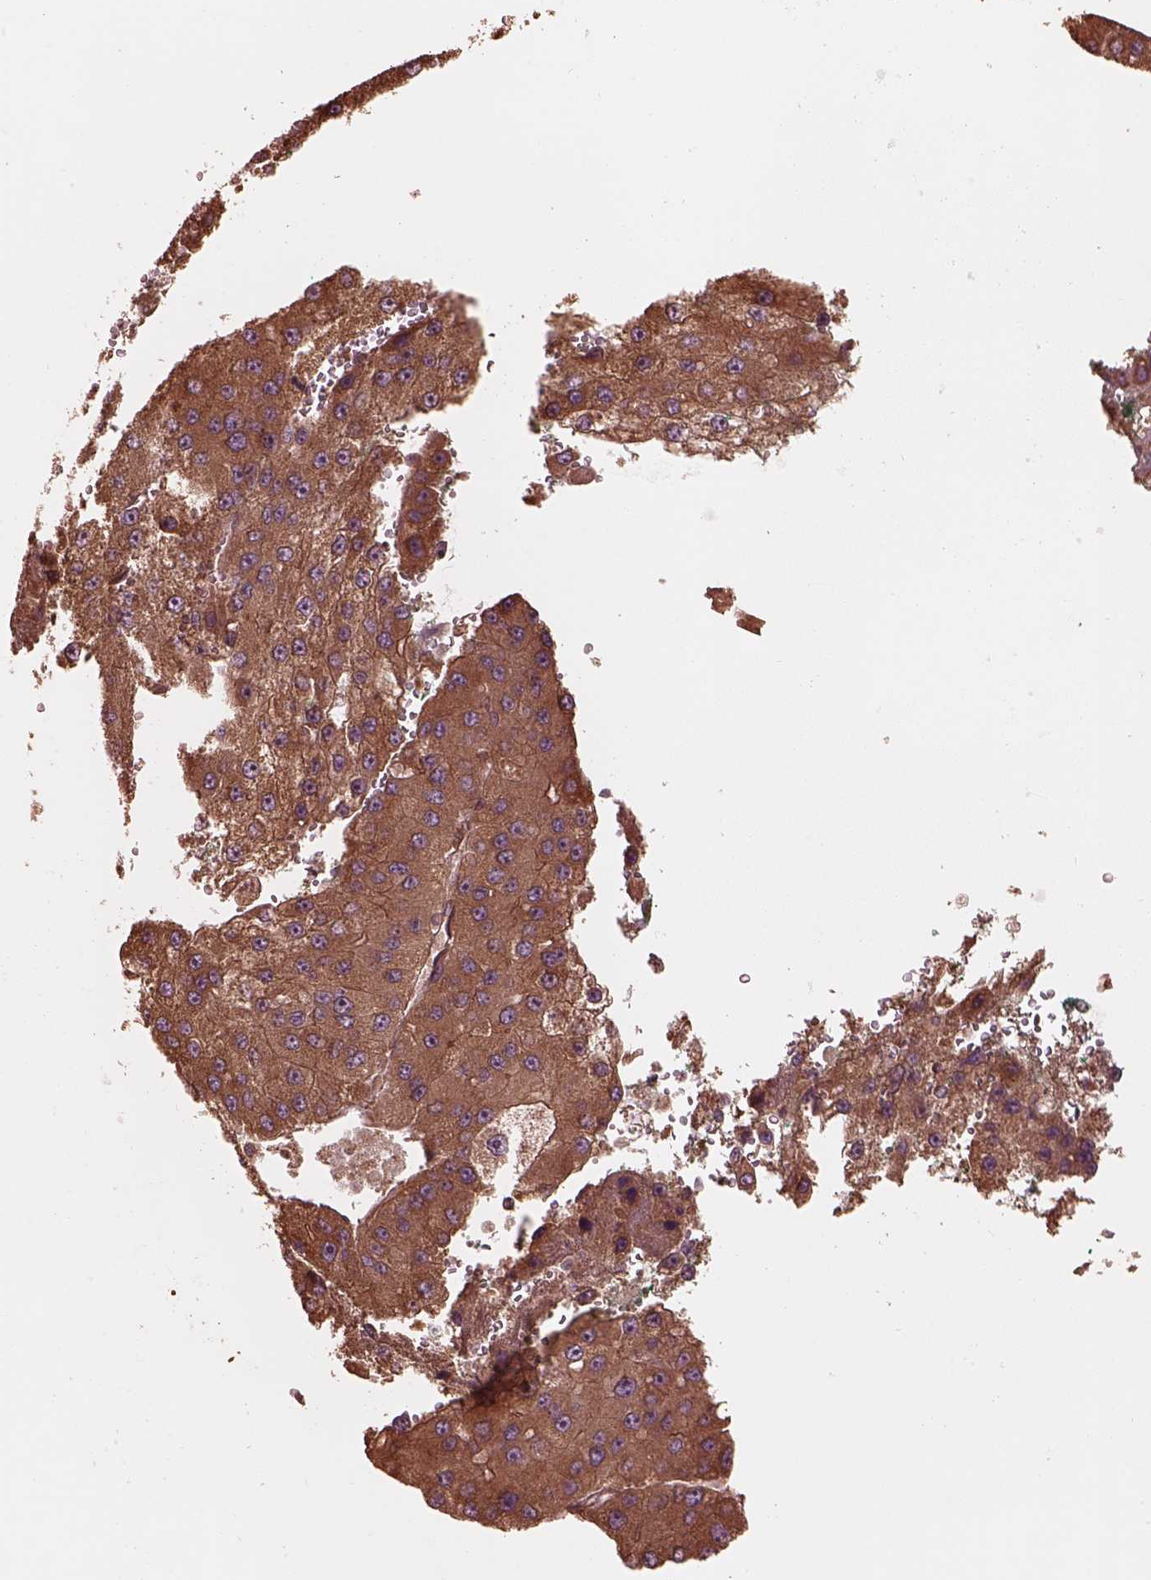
{"staining": {"intensity": "strong", "quantity": ">75%", "location": "cytoplasmic/membranous"}, "tissue": "liver cancer", "cell_type": "Tumor cells", "image_type": "cancer", "snomed": [{"axis": "morphology", "description": "Carcinoma, Hepatocellular, NOS"}, {"axis": "topography", "description": "Liver"}], "caption": "A micrograph of human liver hepatocellular carcinoma stained for a protein exhibits strong cytoplasmic/membranous brown staining in tumor cells. The protein of interest is shown in brown color, while the nuclei are stained blue.", "gene": "PIK3R2", "patient": {"sex": "female", "age": 73}}